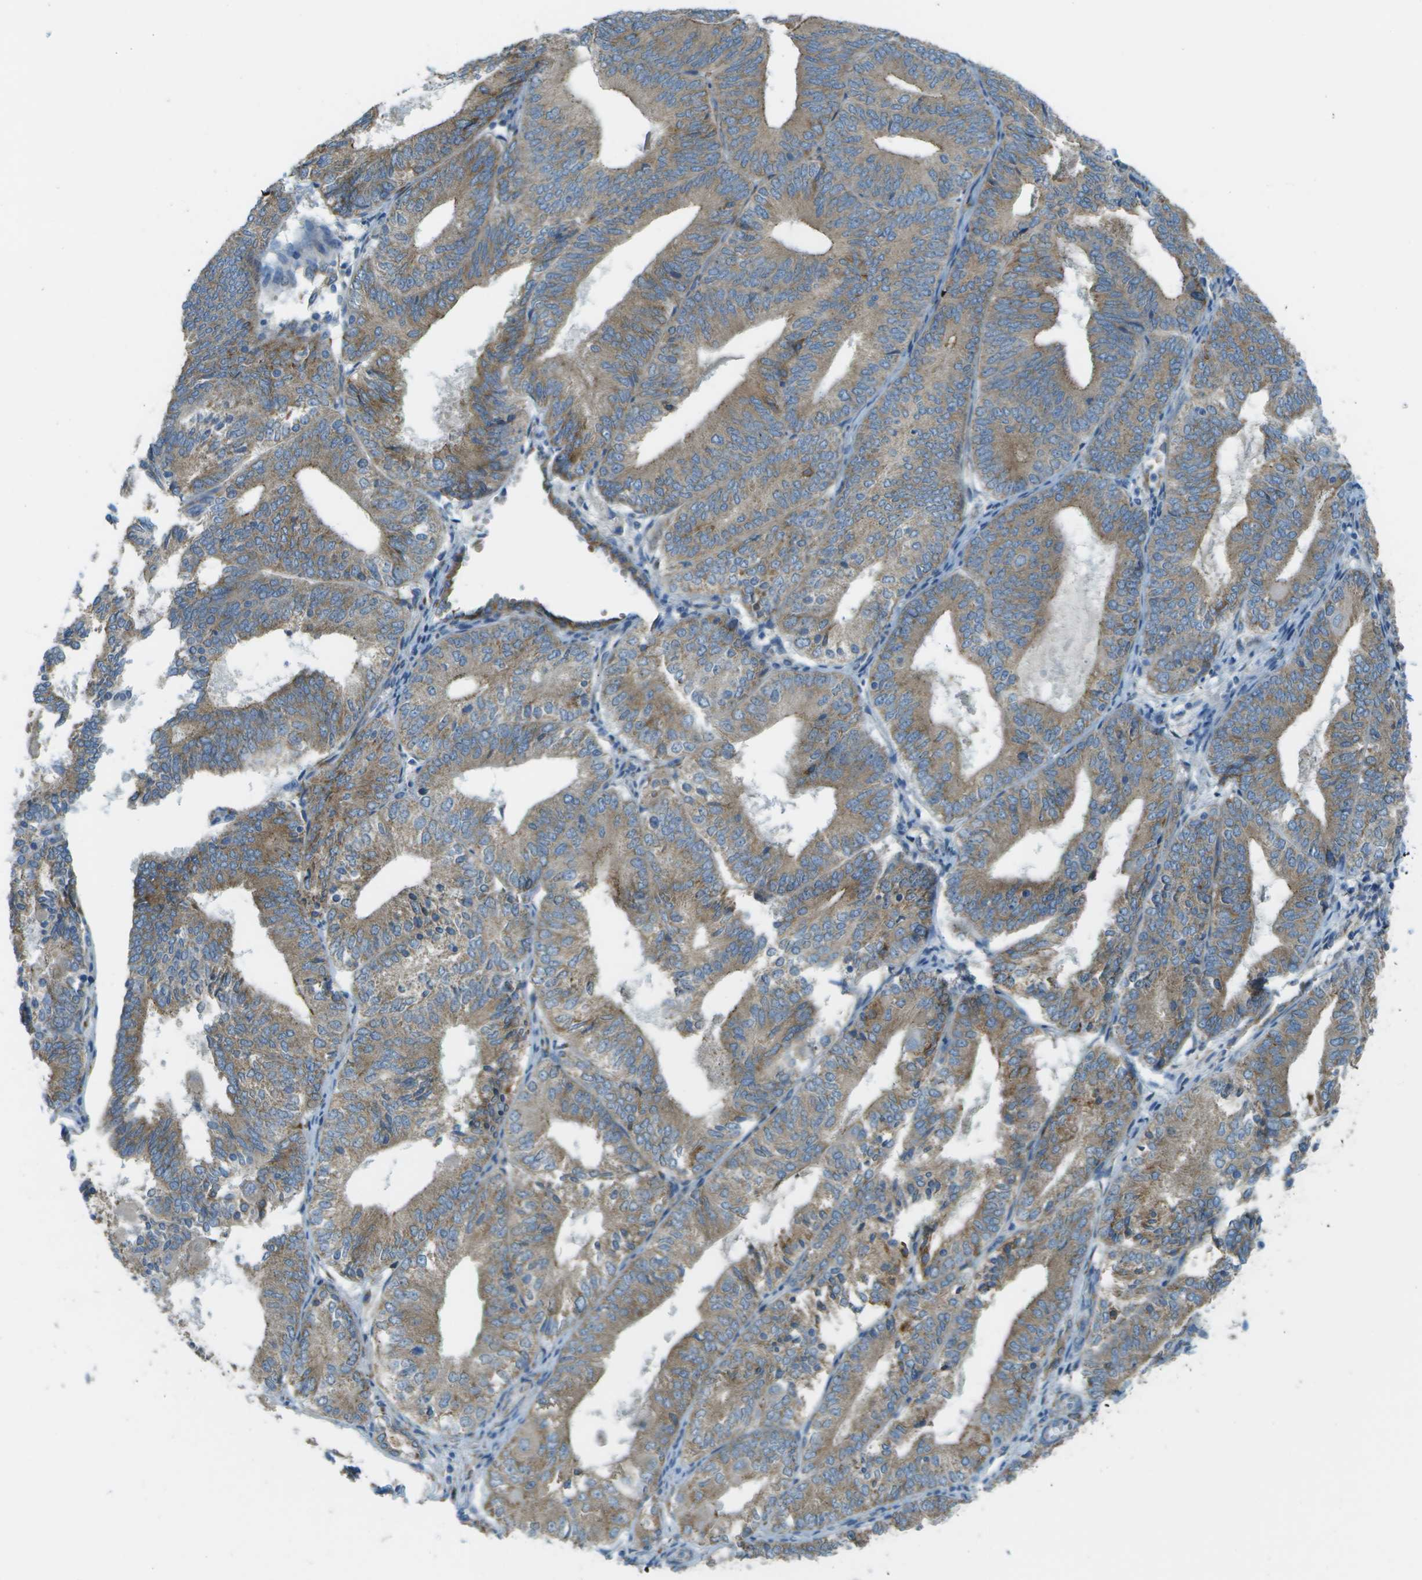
{"staining": {"intensity": "moderate", "quantity": ">75%", "location": "cytoplasmic/membranous"}, "tissue": "endometrial cancer", "cell_type": "Tumor cells", "image_type": "cancer", "snomed": [{"axis": "morphology", "description": "Adenocarcinoma, NOS"}, {"axis": "topography", "description": "Endometrium"}], "caption": "Endometrial cancer (adenocarcinoma) stained for a protein (brown) displays moderate cytoplasmic/membranous positive positivity in about >75% of tumor cells.", "gene": "KCTD3", "patient": {"sex": "female", "age": 81}}